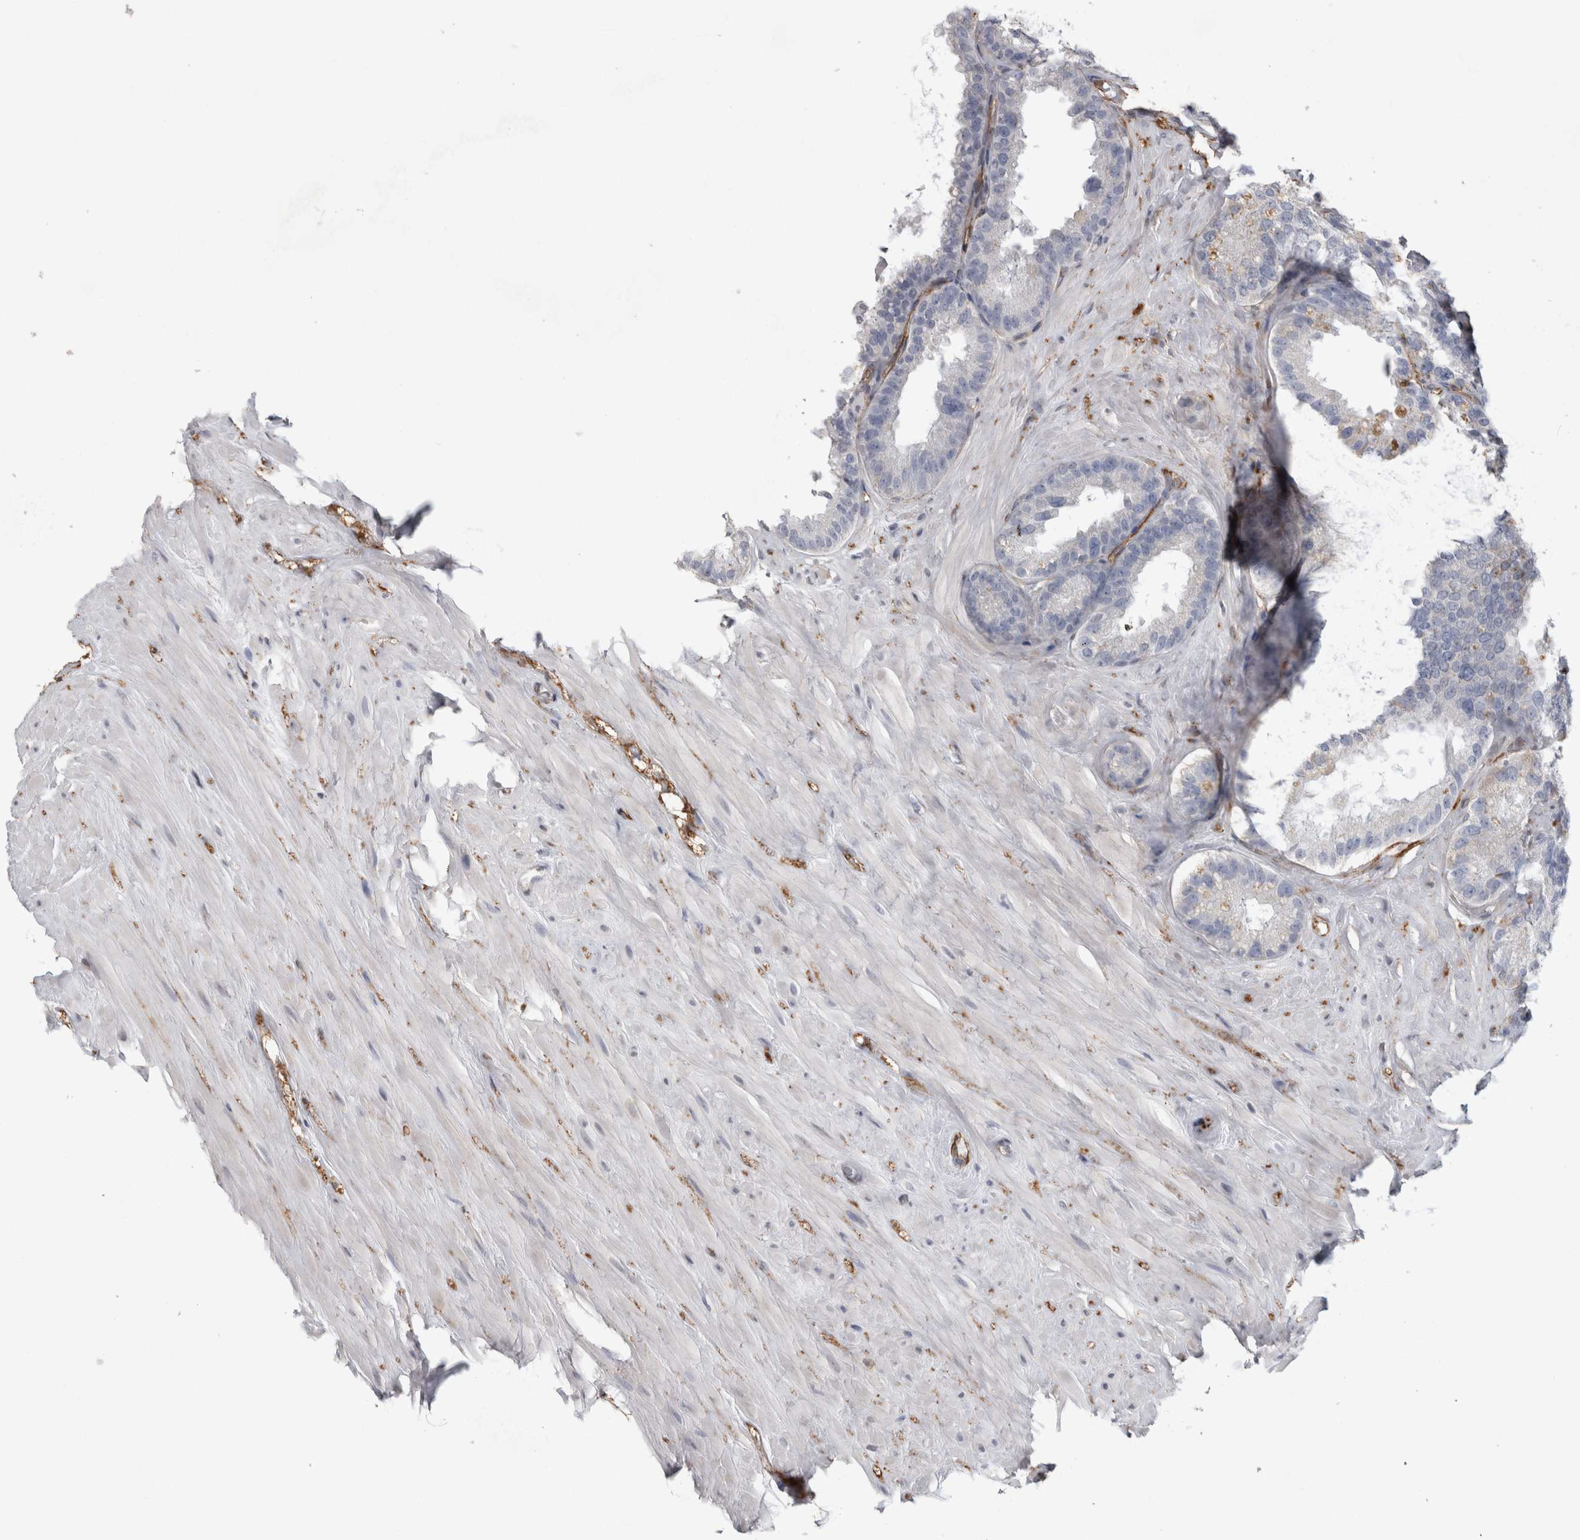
{"staining": {"intensity": "negative", "quantity": "none", "location": "none"}, "tissue": "seminal vesicle", "cell_type": "Glandular cells", "image_type": "normal", "snomed": [{"axis": "morphology", "description": "Normal tissue, NOS"}, {"axis": "topography", "description": "Seminal veicle"}], "caption": "Human seminal vesicle stained for a protein using IHC displays no expression in glandular cells.", "gene": "ACOT7", "patient": {"sex": "male", "age": 80}}